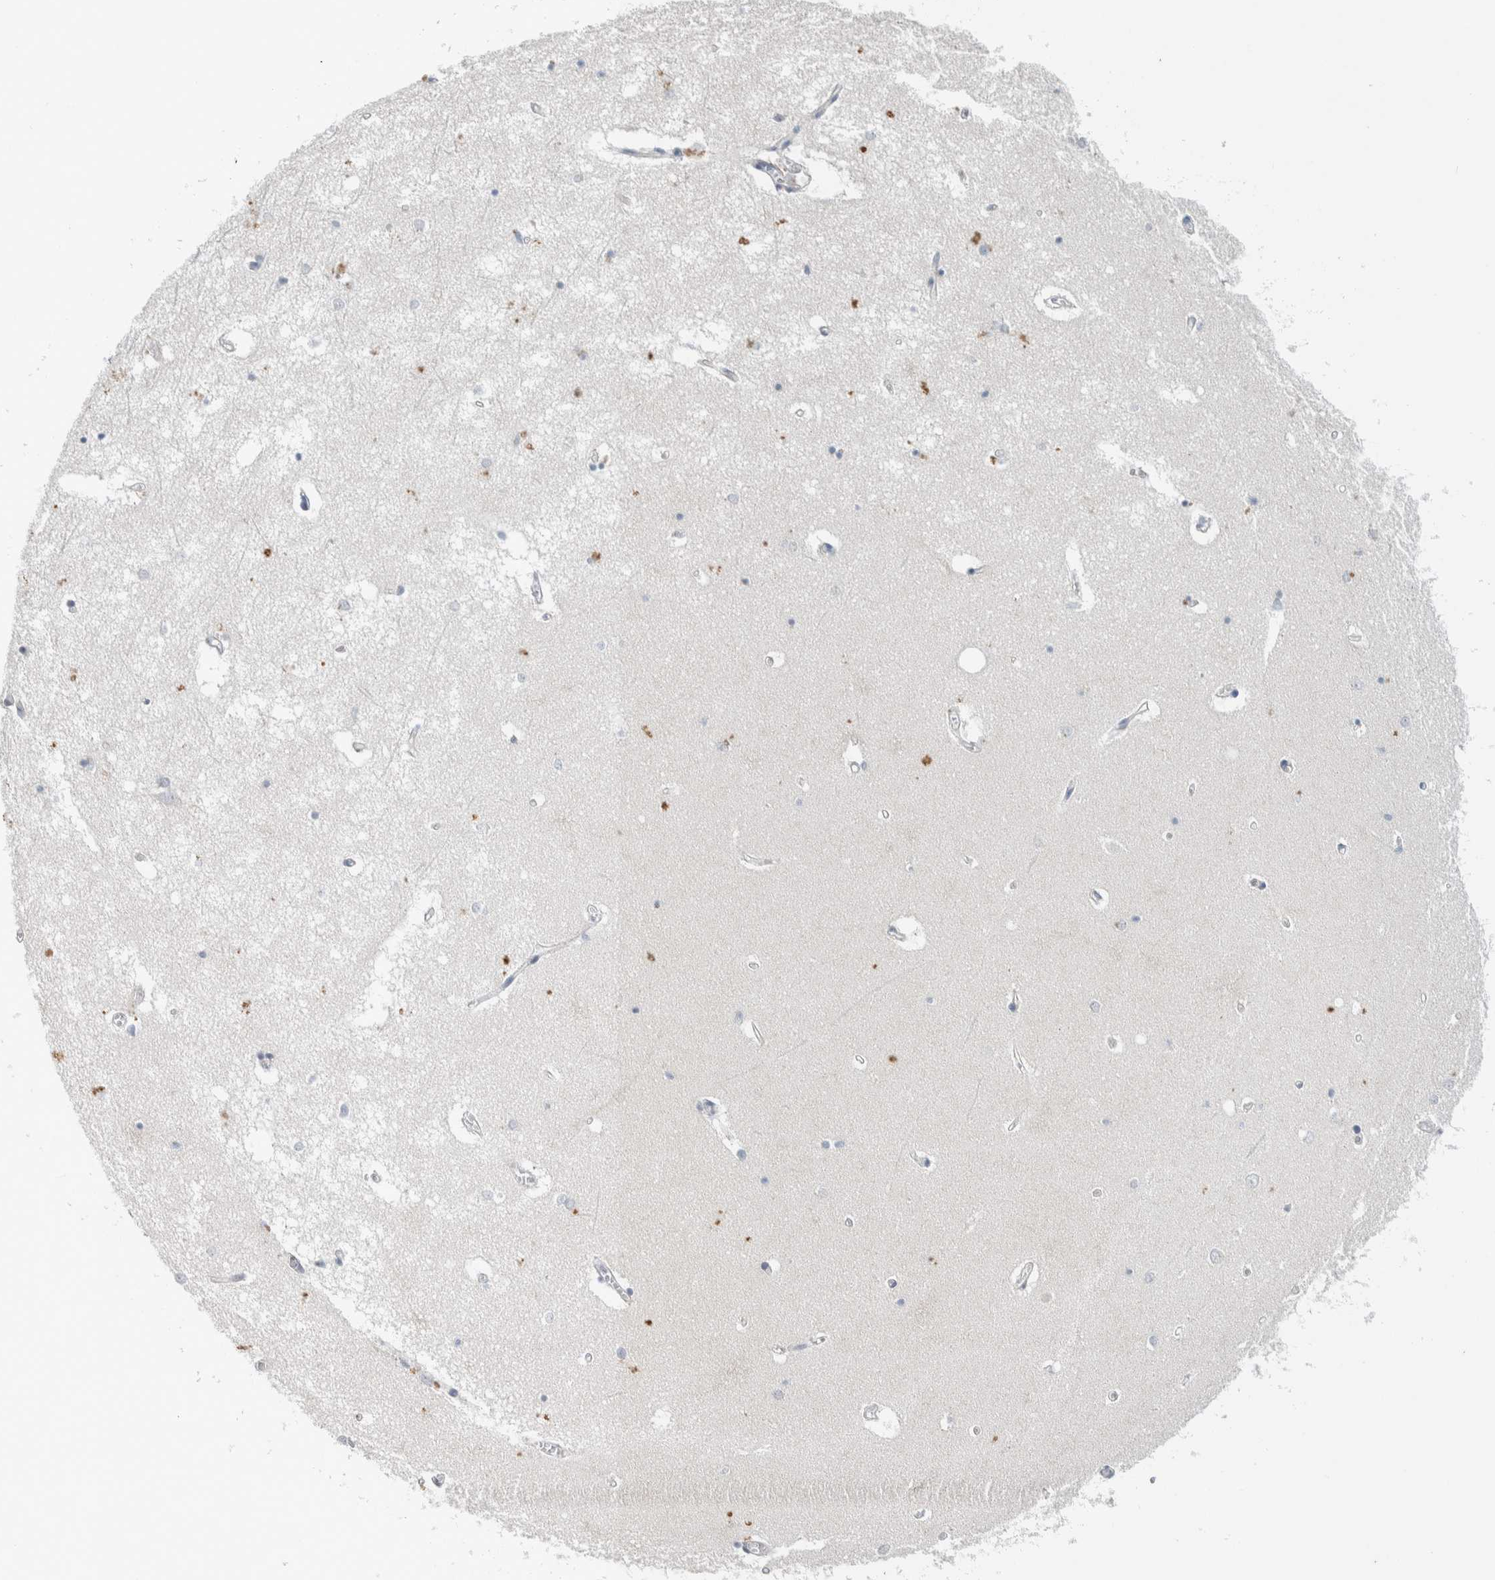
{"staining": {"intensity": "negative", "quantity": "none", "location": "none"}, "tissue": "hippocampus", "cell_type": "Glial cells", "image_type": "normal", "snomed": [{"axis": "morphology", "description": "Normal tissue, NOS"}, {"axis": "topography", "description": "Hippocampus"}], "caption": "High power microscopy image of an immunohistochemistry (IHC) micrograph of unremarkable hippocampus, revealing no significant positivity in glial cells.", "gene": "NFKB2", "patient": {"sex": "male", "age": 70}}